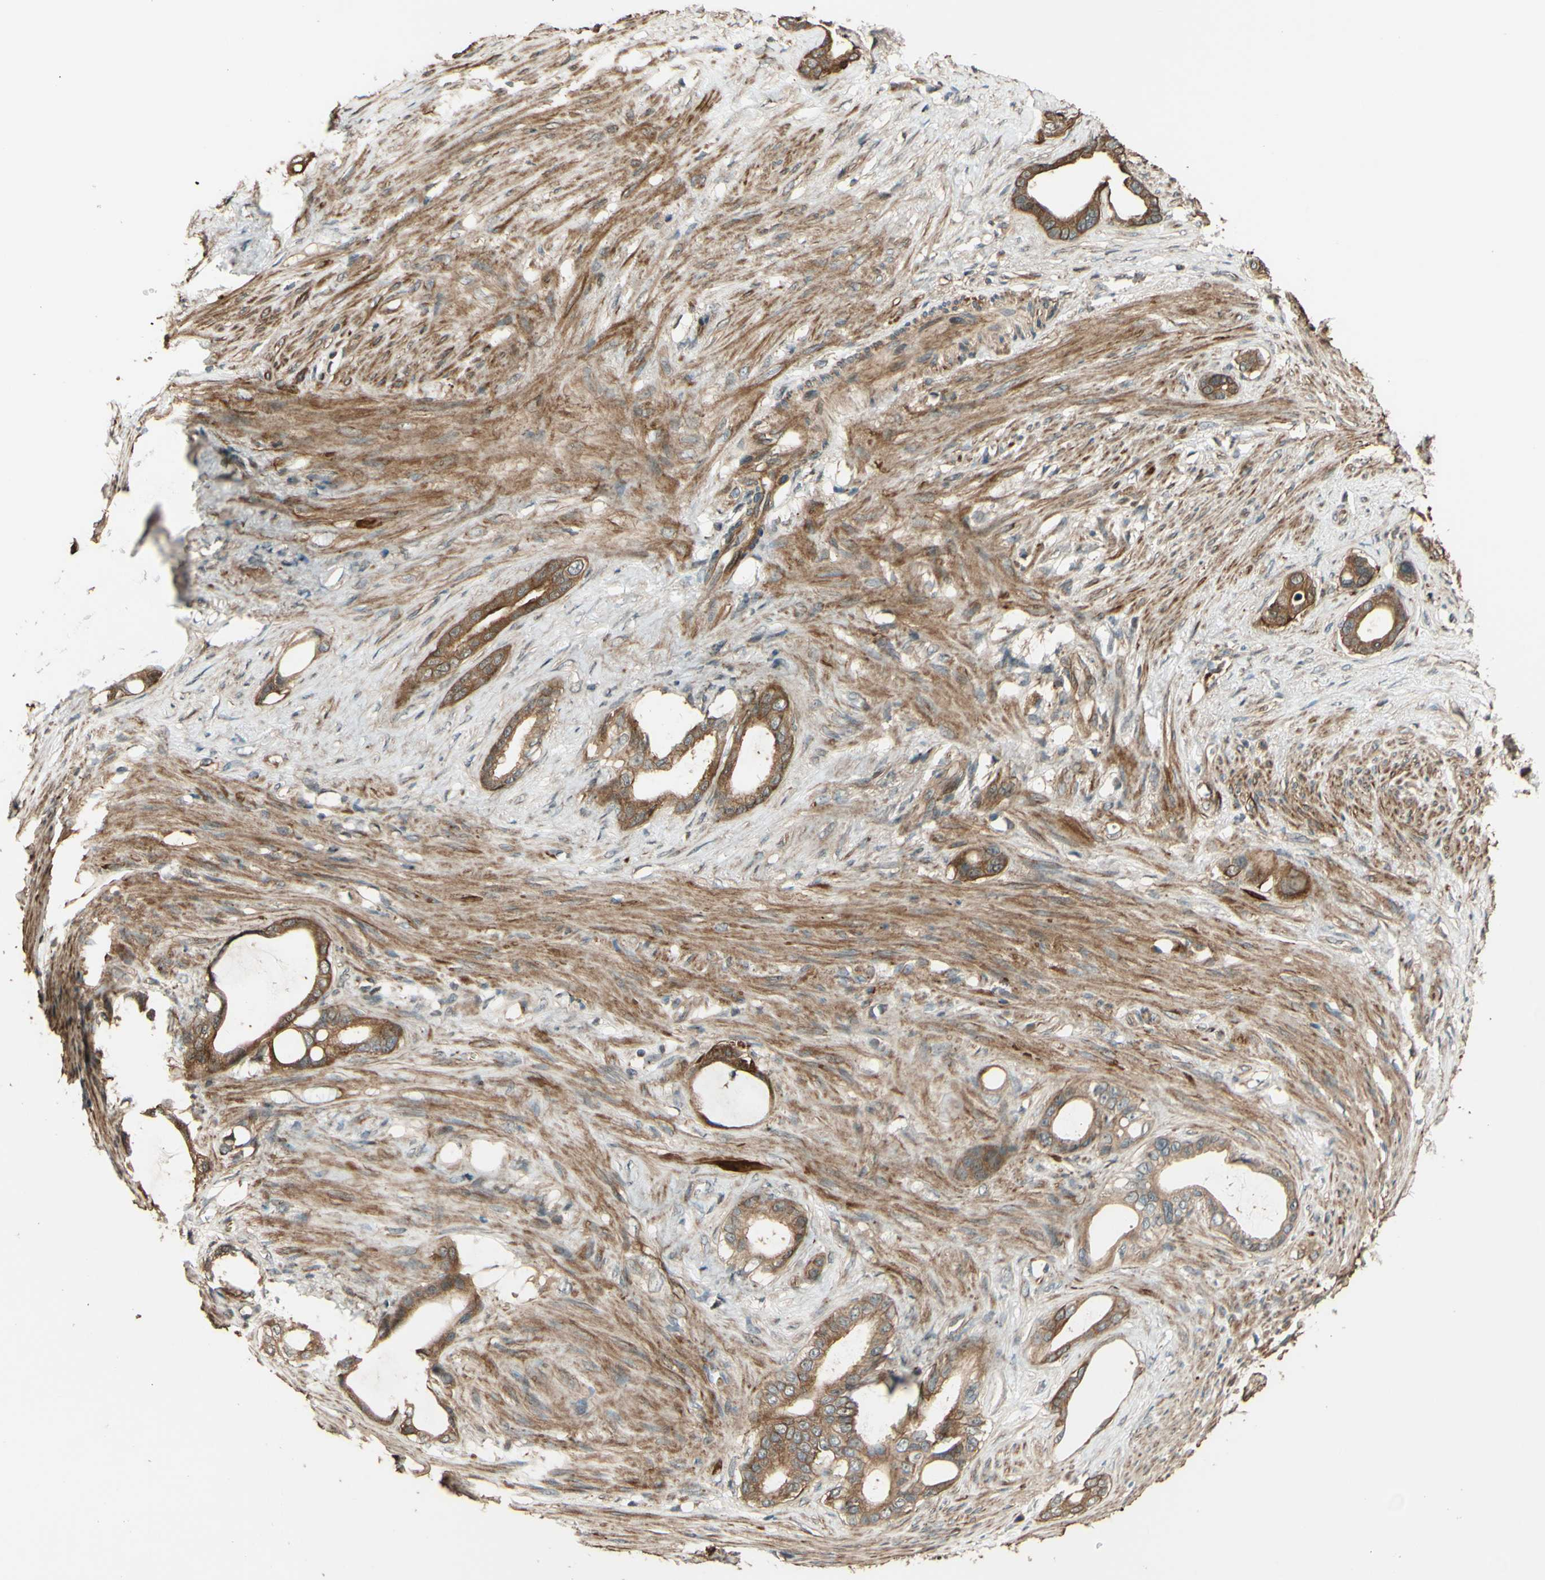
{"staining": {"intensity": "moderate", "quantity": ">75%", "location": "cytoplasmic/membranous"}, "tissue": "stomach cancer", "cell_type": "Tumor cells", "image_type": "cancer", "snomed": [{"axis": "morphology", "description": "Adenocarcinoma, NOS"}, {"axis": "topography", "description": "Stomach"}], "caption": "The micrograph demonstrates immunohistochemical staining of stomach cancer (adenocarcinoma). There is moderate cytoplasmic/membranous expression is seen in about >75% of tumor cells.", "gene": "RNF19A", "patient": {"sex": "female", "age": 75}}